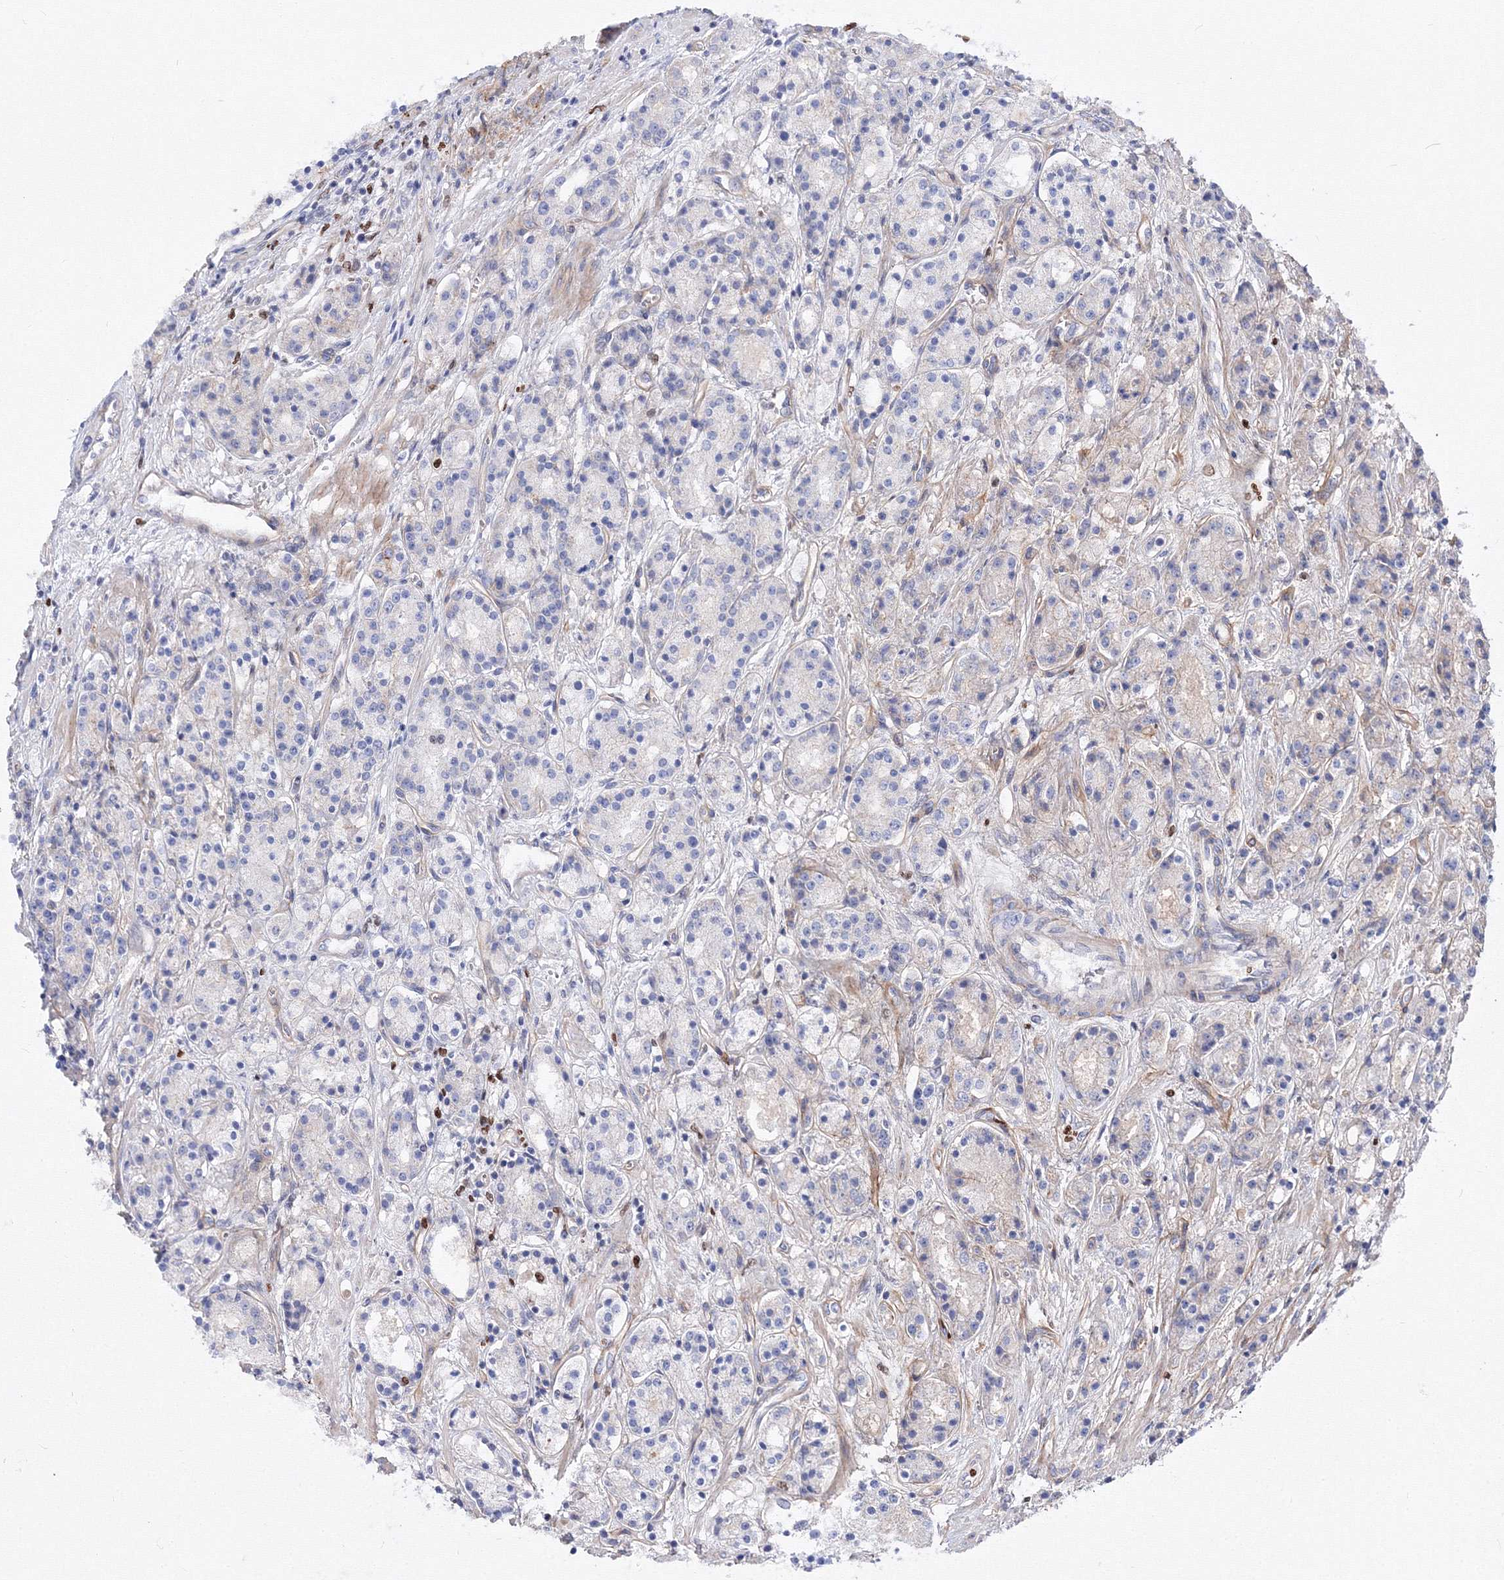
{"staining": {"intensity": "negative", "quantity": "none", "location": "none"}, "tissue": "prostate cancer", "cell_type": "Tumor cells", "image_type": "cancer", "snomed": [{"axis": "morphology", "description": "Adenocarcinoma, High grade"}, {"axis": "topography", "description": "Prostate"}], "caption": "IHC of prostate cancer exhibits no expression in tumor cells.", "gene": "C11orf52", "patient": {"sex": "male", "age": 60}}